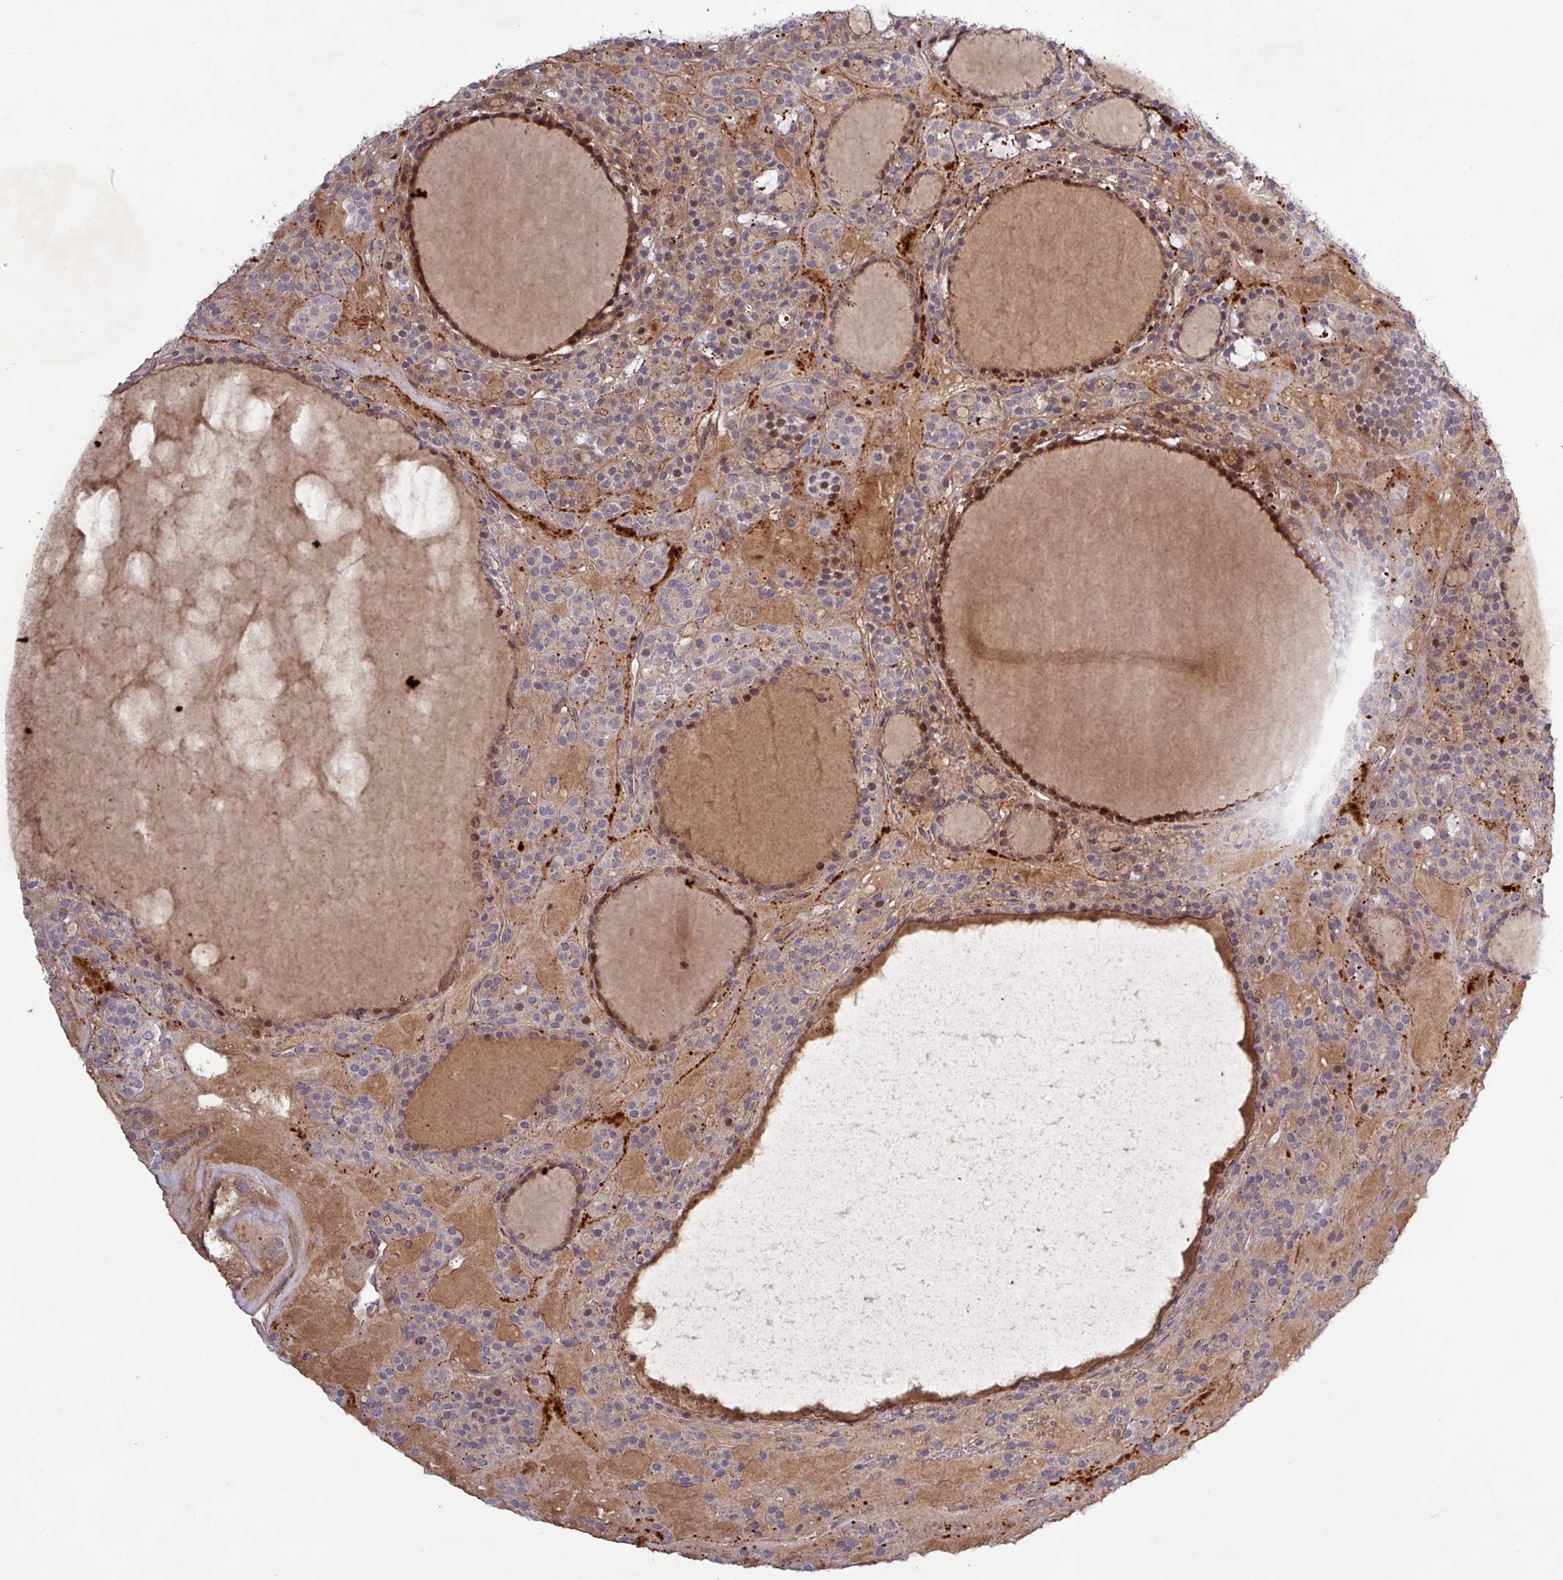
{"staining": {"intensity": "moderate", "quantity": "<25%", "location": "cytoplasmic/membranous"}, "tissue": "thyroid cancer", "cell_type": "Tumor cells", "image_type": "cancer", "snomed": [{"axis": "morphology", "description": "Follicular adenoma carcinoma, NOS"}, {"axis": "topography", "description": "Thyroid gland"}], "caption": "The micrograph reveals a brown stain indicating the presence of a protein in the cytoplasmic/membranous of tumor cells in thyroid cancer (follicular adenoma carcinoma).", "gene": "TNFSF12", "patient": {"sex": "female", "age": 63}}